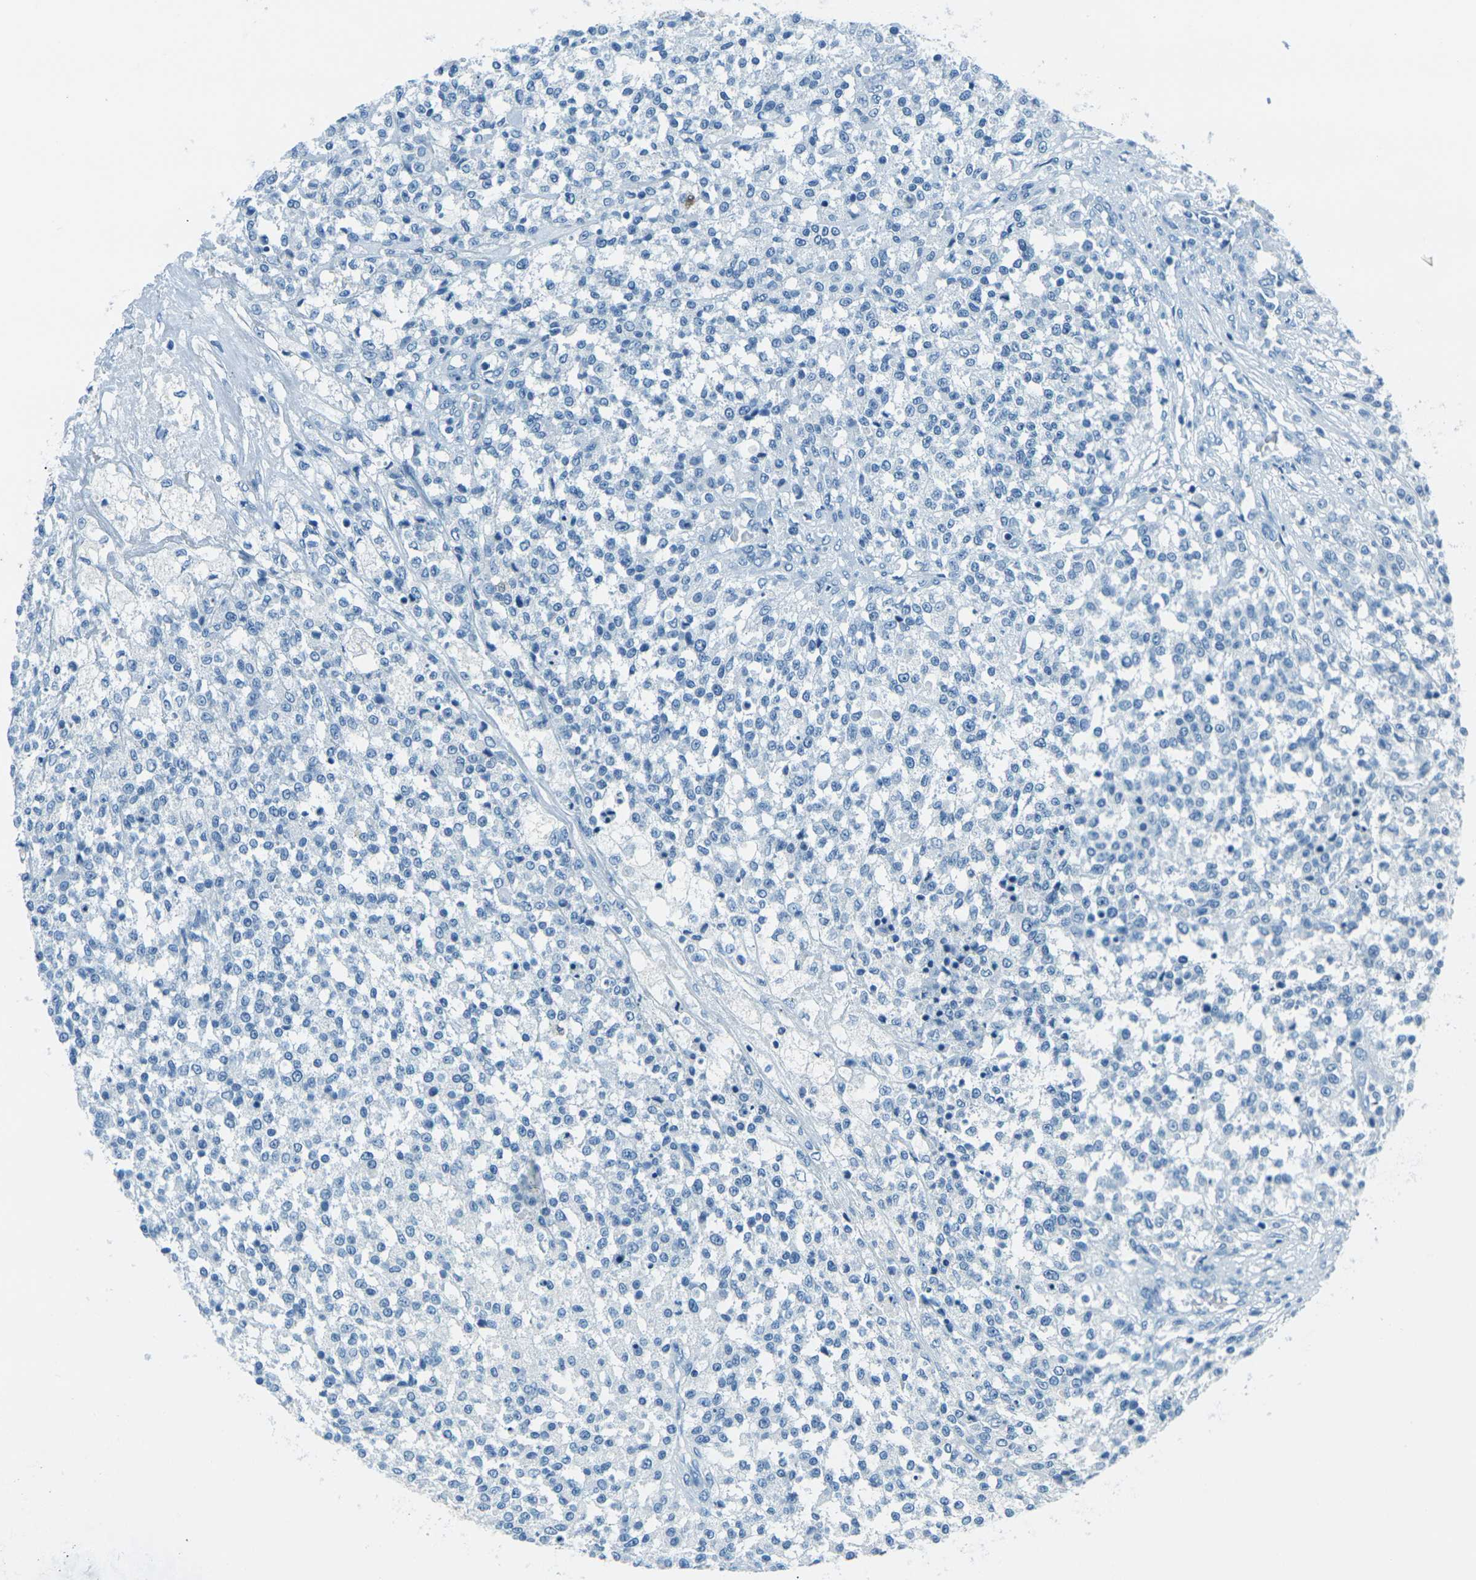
{"staining": {"intensity": "negative", "quantity": "none", "location": "none"}, "tissue": "testis cancer", "cell_type": "Tumor cells", "image_type": "cancer", "snomed": [{"axis": "morphology", "description": "Seminoma, NOS"}, {"axis": "topography", "description": "Testis"}], "caption": "The photomicrograph reveals no staining of tumor cells in testis cancer. The staining is performed using DAB (3,3'-diaminobenzidine) brown chromogen with nuclei counter-stained in using hematoxylin.", "gene": "OCLN", "patient": {"sex": "male", "age": 59}}